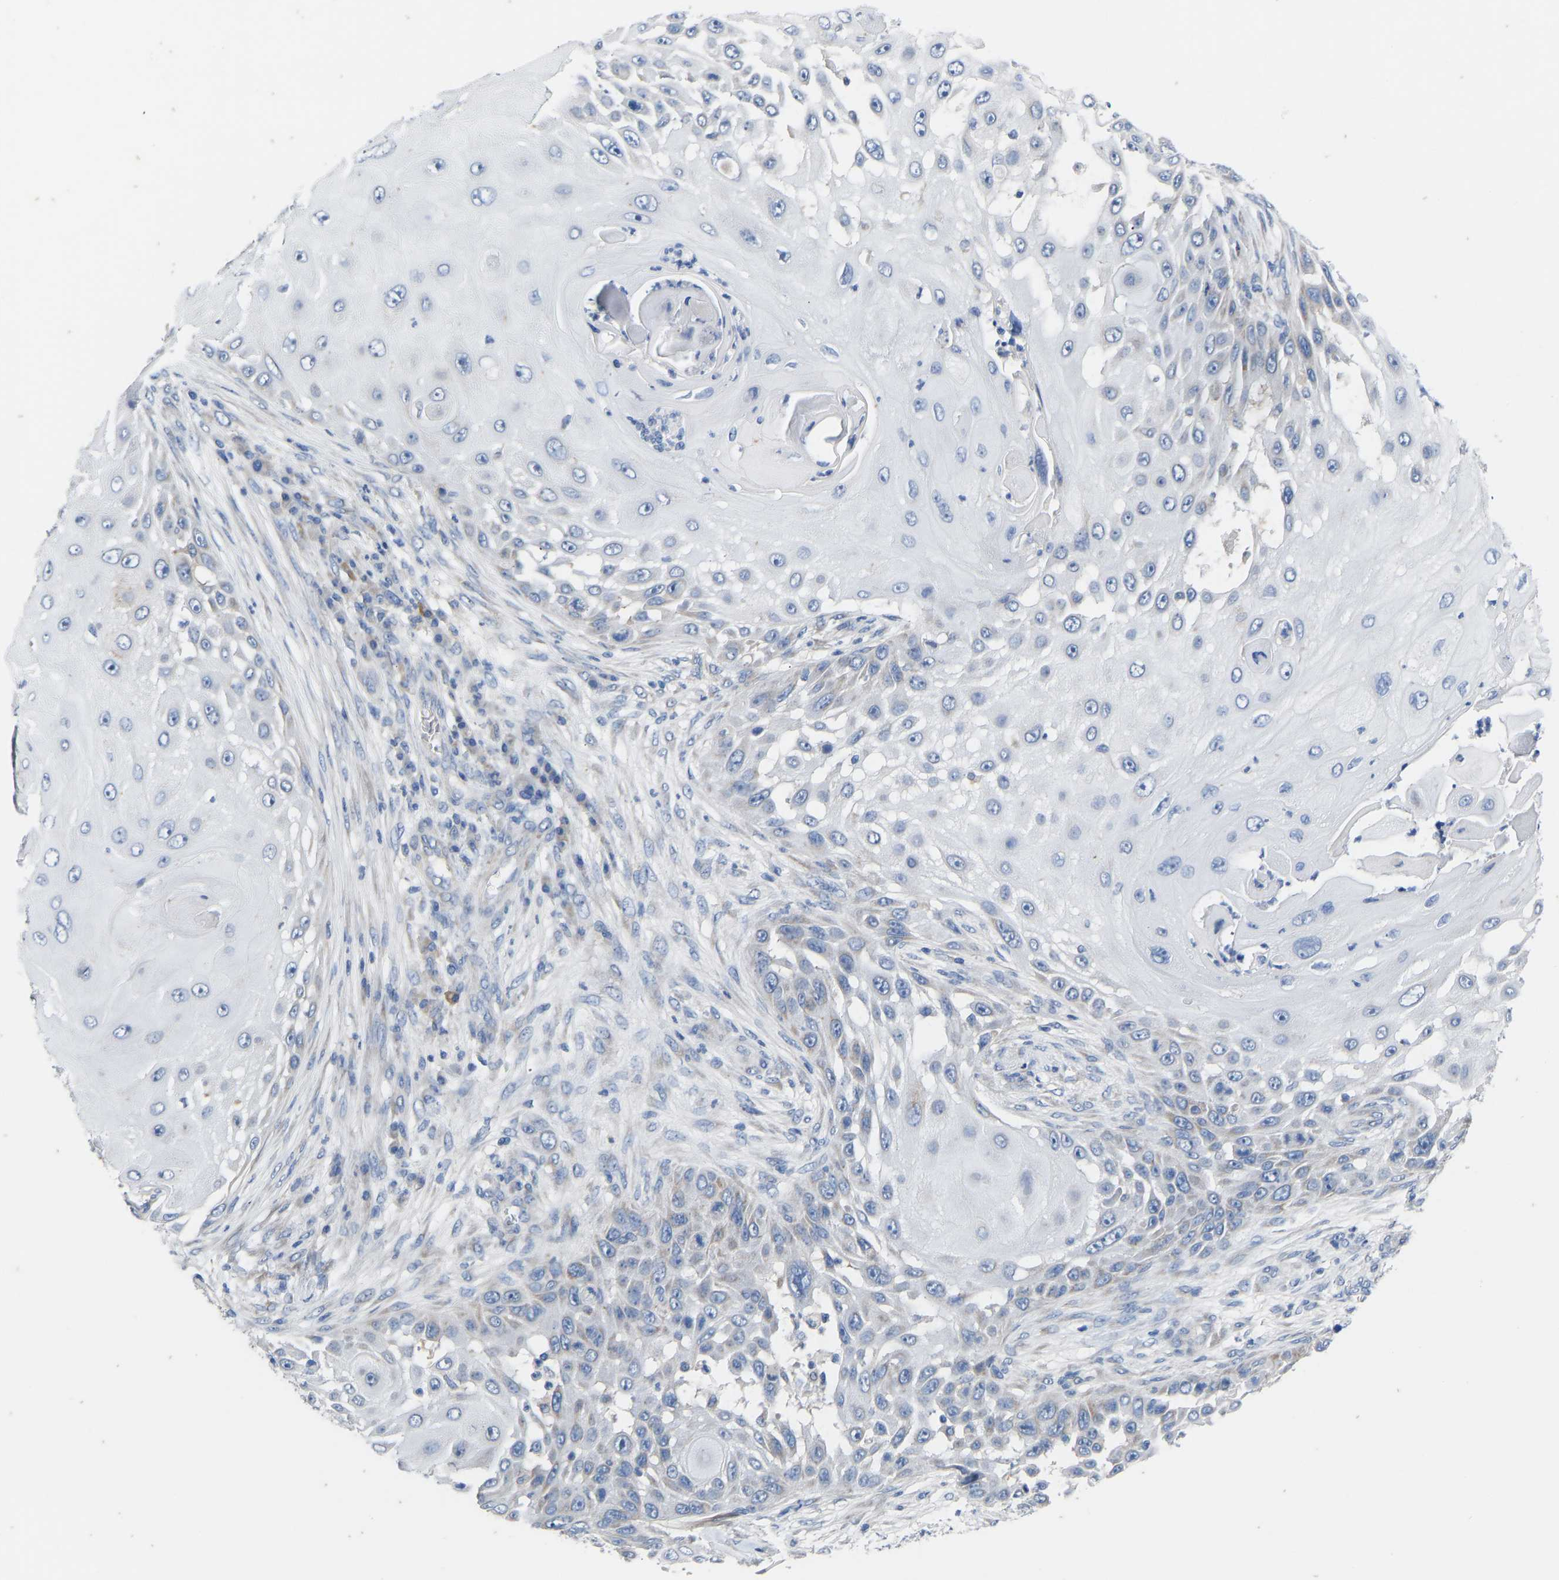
{"staining": {"intensity": "moderate", "quantity": "<25%", "location": "cytoplasmic/membranous"}, "tissue": "skin cancer", "cell_type": "Tumor cells", "image_type": "cancer", "snomed": [{"axis": "morphology", "description": "Squamous cell carcinoma, NOS"}, {"axis": "topography", "description": "Skin"}], "caption": "Approximately <25% of tumor cells in human skin squamous cell carcinoma demonstrate moderate cytoplasmic/membranous protein staining as visualized by brown immunohistochemical staining.", "gene": "OLIG2", "patient": {"sex": "female", "age": 44}}